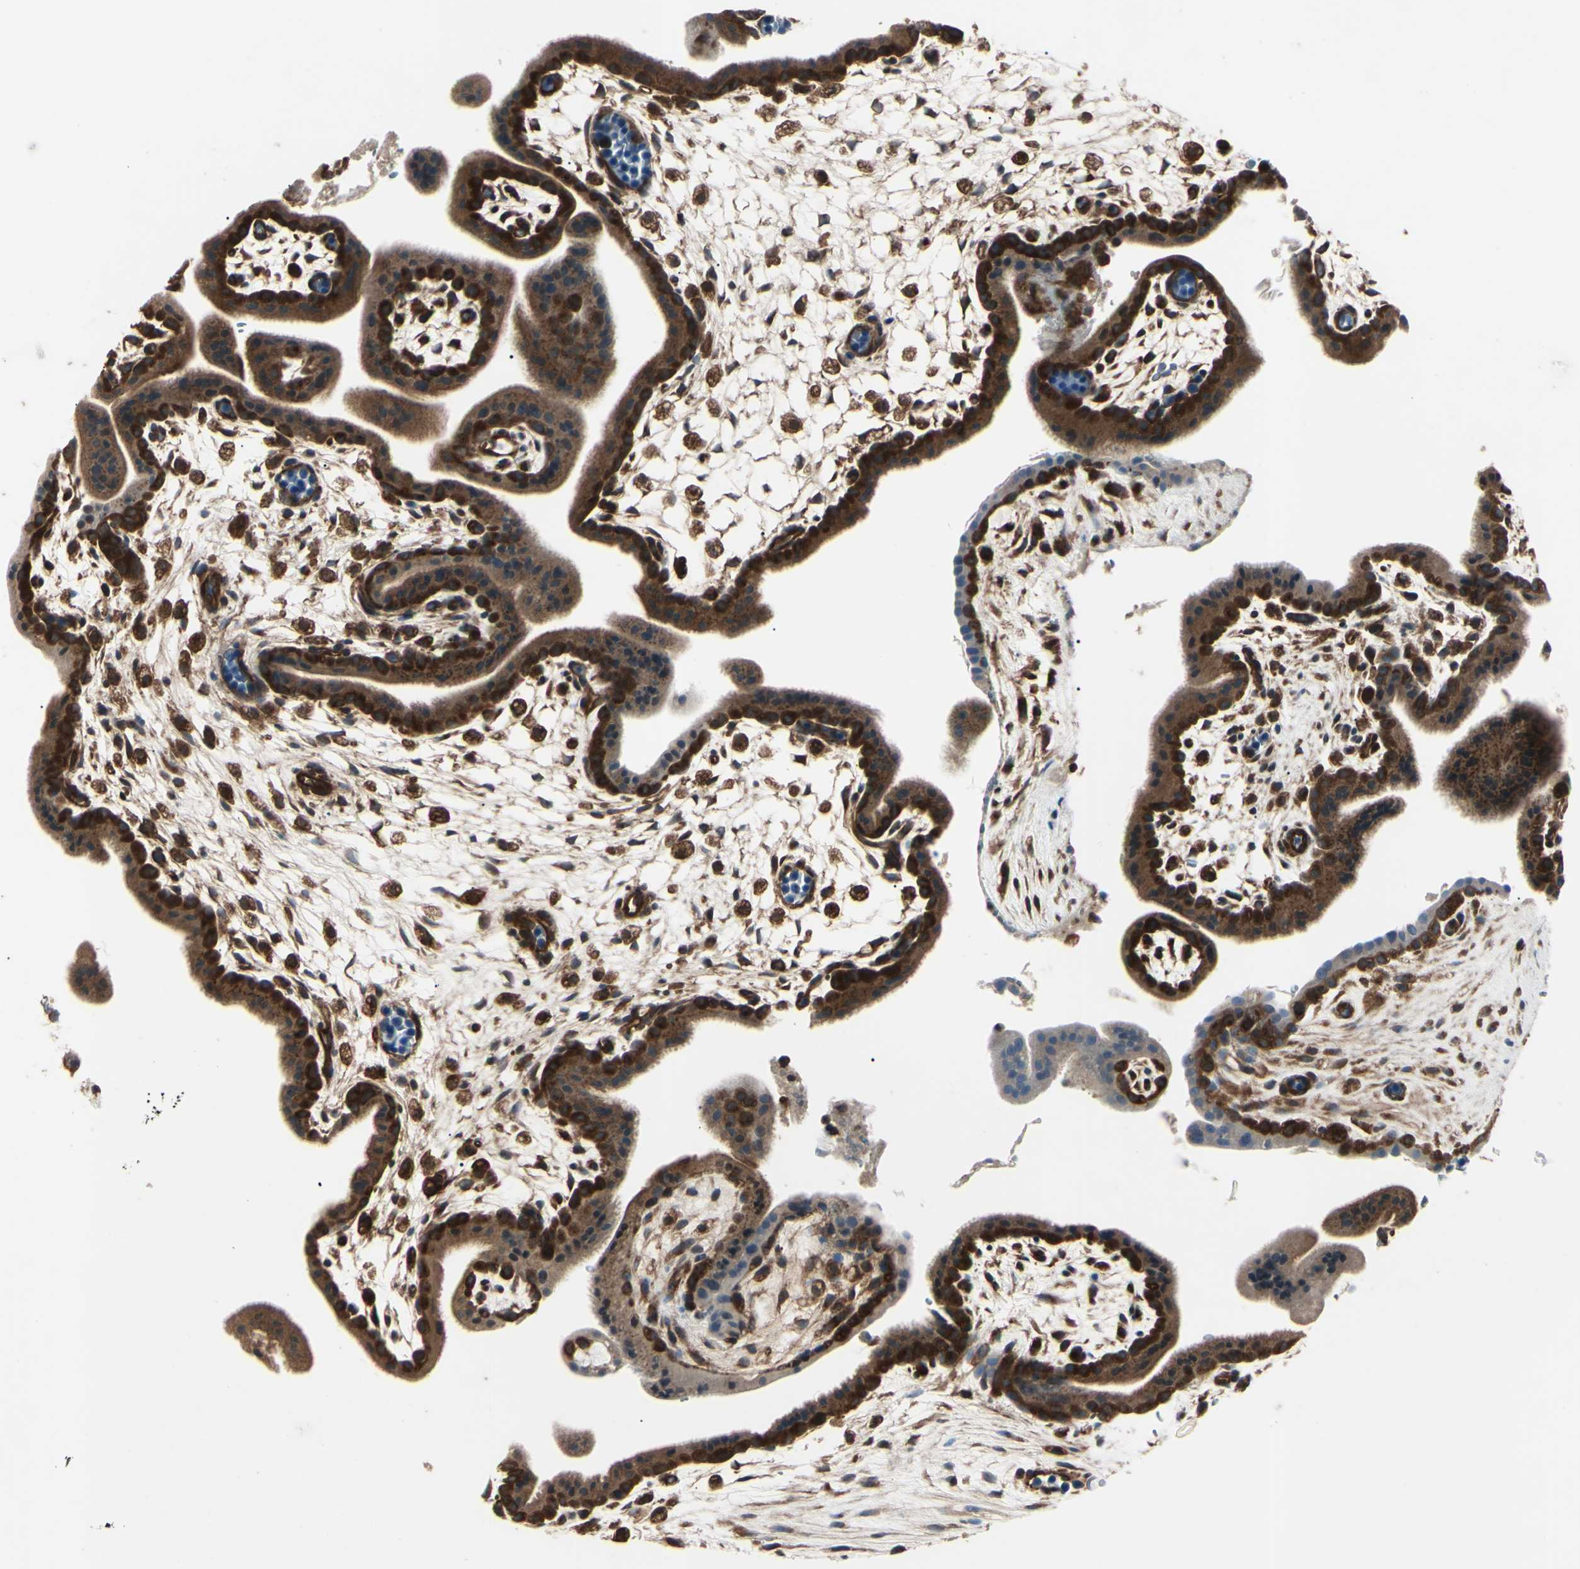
{"staining": {"intensity": "moderate", "quantity": ">75%", "location": "cytoplasmic/membranous"}, "tissue": "placenta", "cell_type": "Decidual cells", "image_type": "normal", "snomed": [{"axis": "morphology", "description": "Normal tissue, NOS"}, {"axis": "topography", "description": "Placenta"}], "caption": "Protein expression analysis of normal human placenta reveals moderate cytoplasmic/membranous expression in approximately >75% of decidual cells.", "gene": "MAPRE1", "patient": {"sex": "female", "age": 35}}